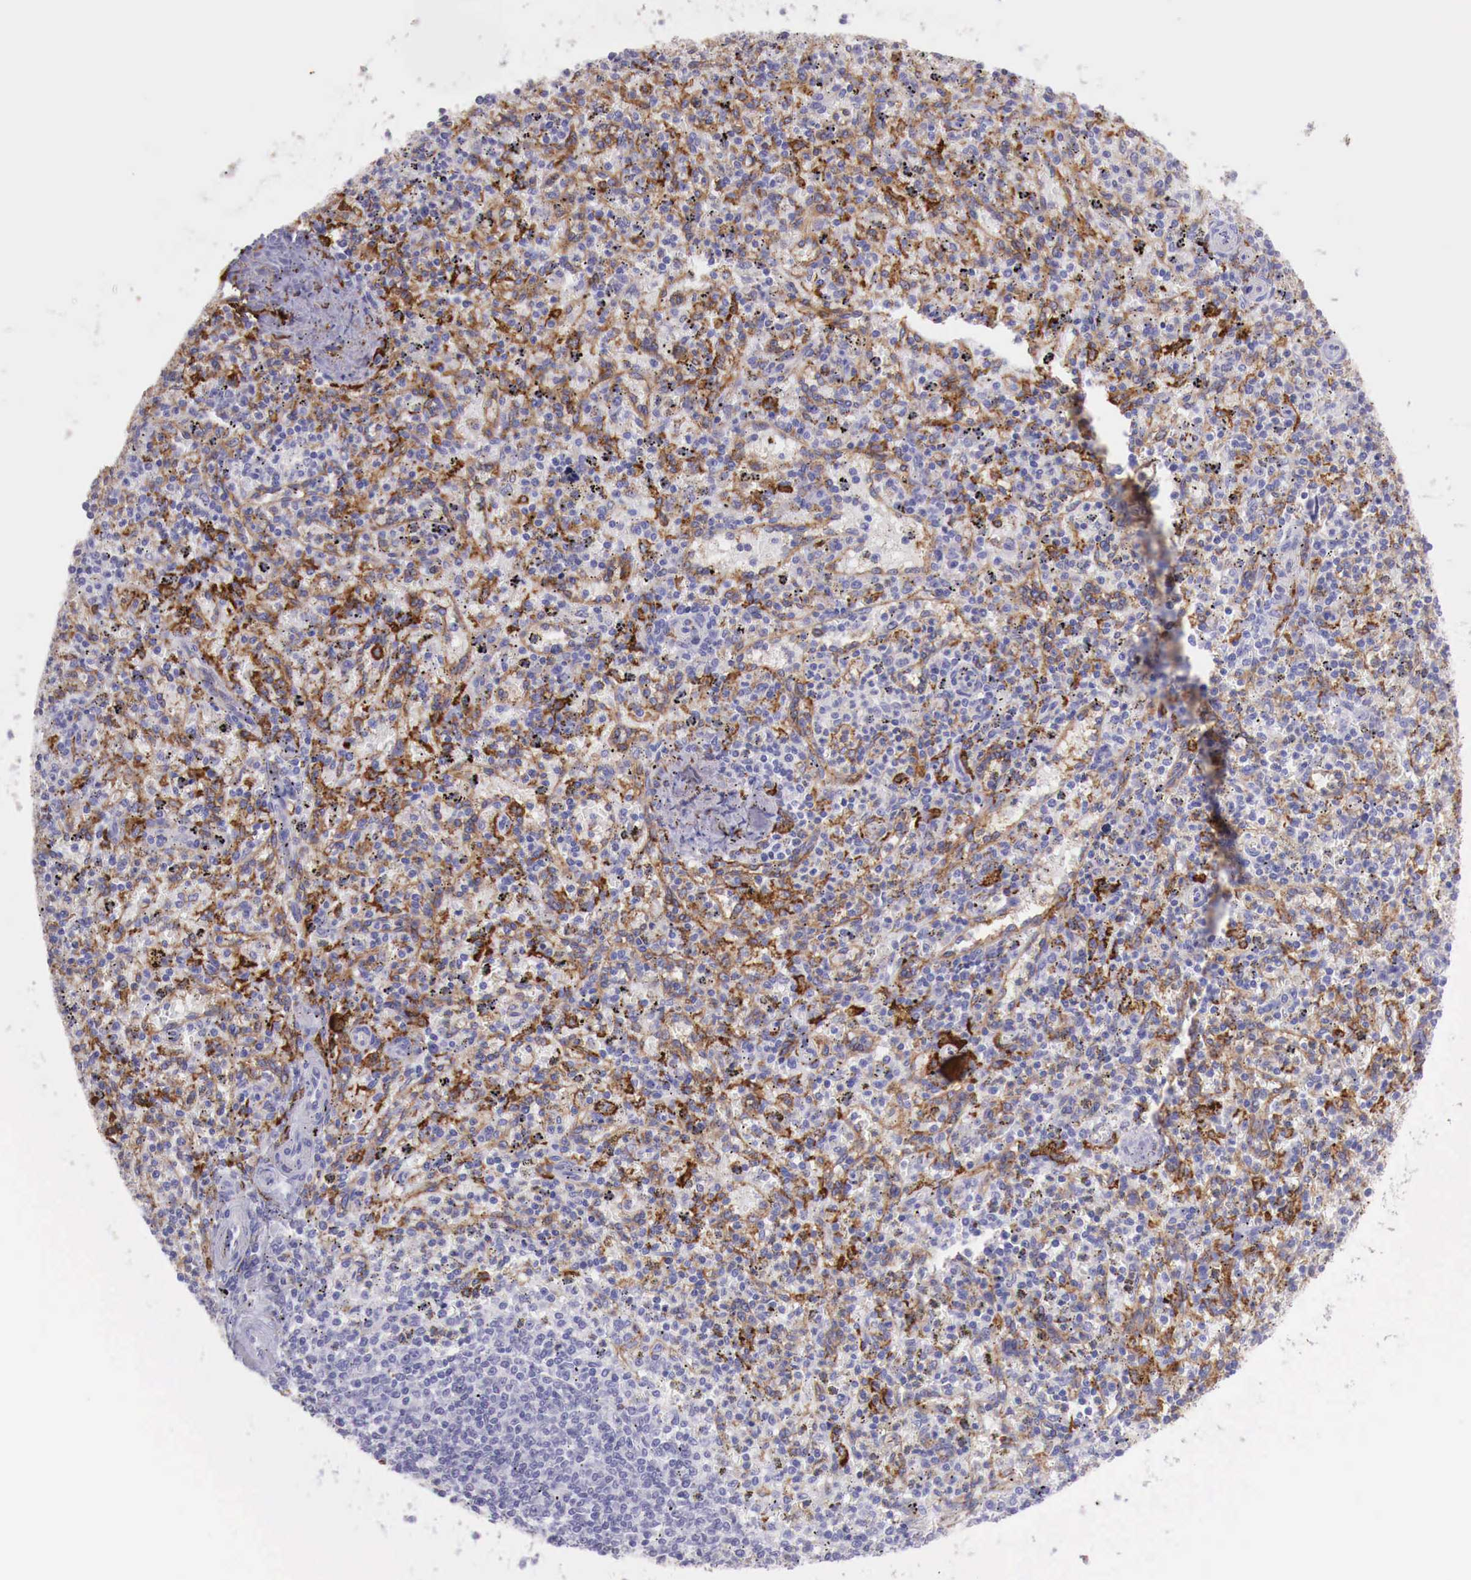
{"staining": {"intensity": "moderate", "quantity": "25%-75%", "location": "cytoplasmic/membranous"}, "tissue": "spleen", "cell_type": "Cells in red pulp", "image_type": "normal", "snomed": [{"axis": "morphology", "description": "Normal tissue, NOS"}, {"axis": "topography", "description": "Spleen"}], "caption": "Protein expression analysis of normal human spleen reveals moderate cytoplasmic/membranous positivity in about 25%-75% of cells in red pulp.", "gene": "MSR1", "patient": {"sex": "male", "age": 72}}